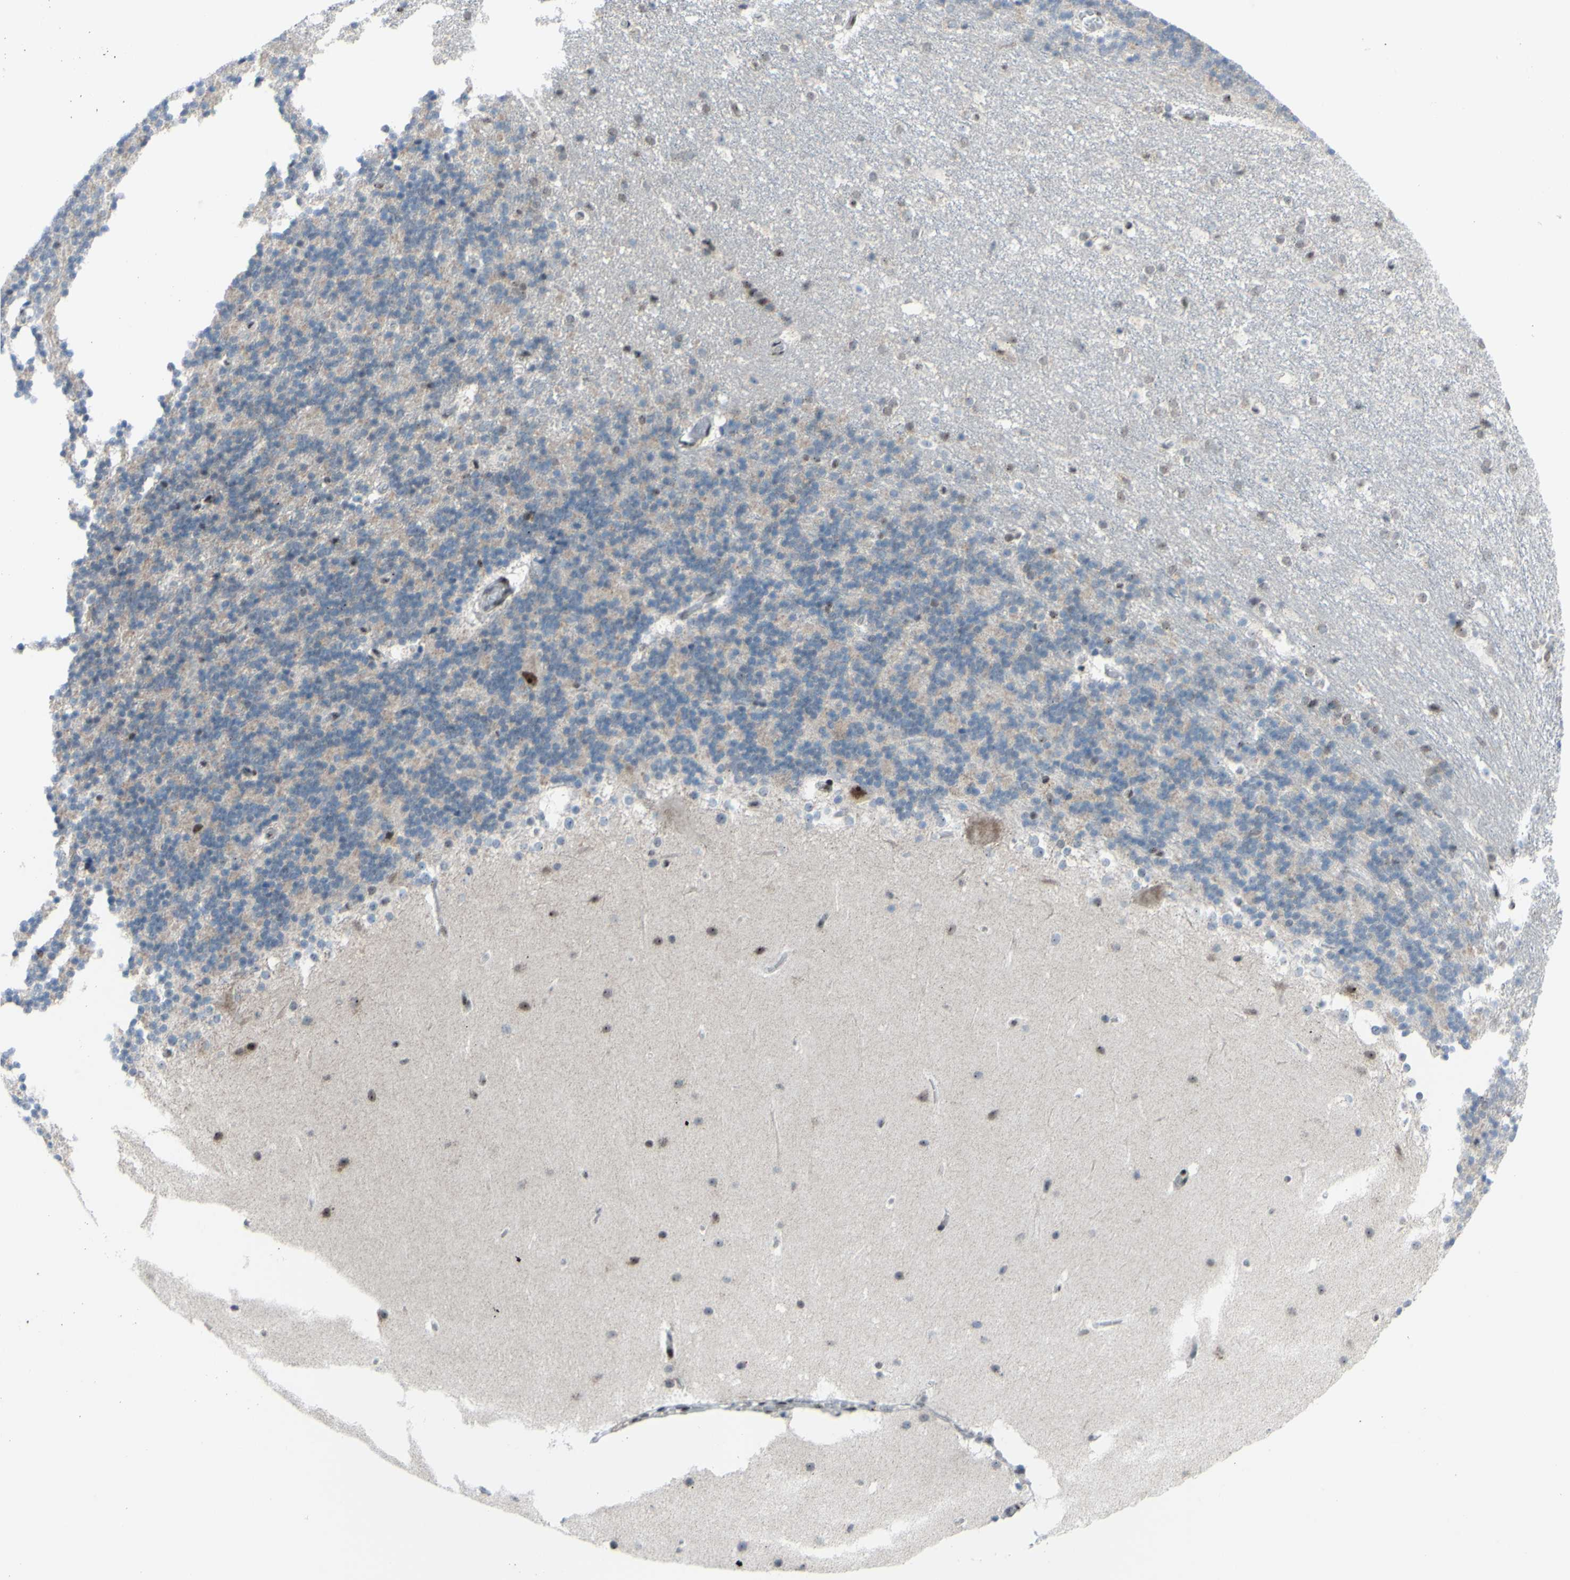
{"staining": {"intensity": "moderate", "quantity": "<25%", "location": "nuclear"}, "tissue": "cerebellum", "cell_type": "Cells in granular layer", "image_type": "normal", "snomed": [{"axis": "morphology", "description": "Normal tissue, NOS"}, {"axis": "topography", "description": "Cerebellum"}], "caption": "A brown stain shows moderate nuclear staining of a protein in cells in granular layer of benign cerebellum.", "gene": "POLR1A", "patient": {"sex": "female", "age": 19}}